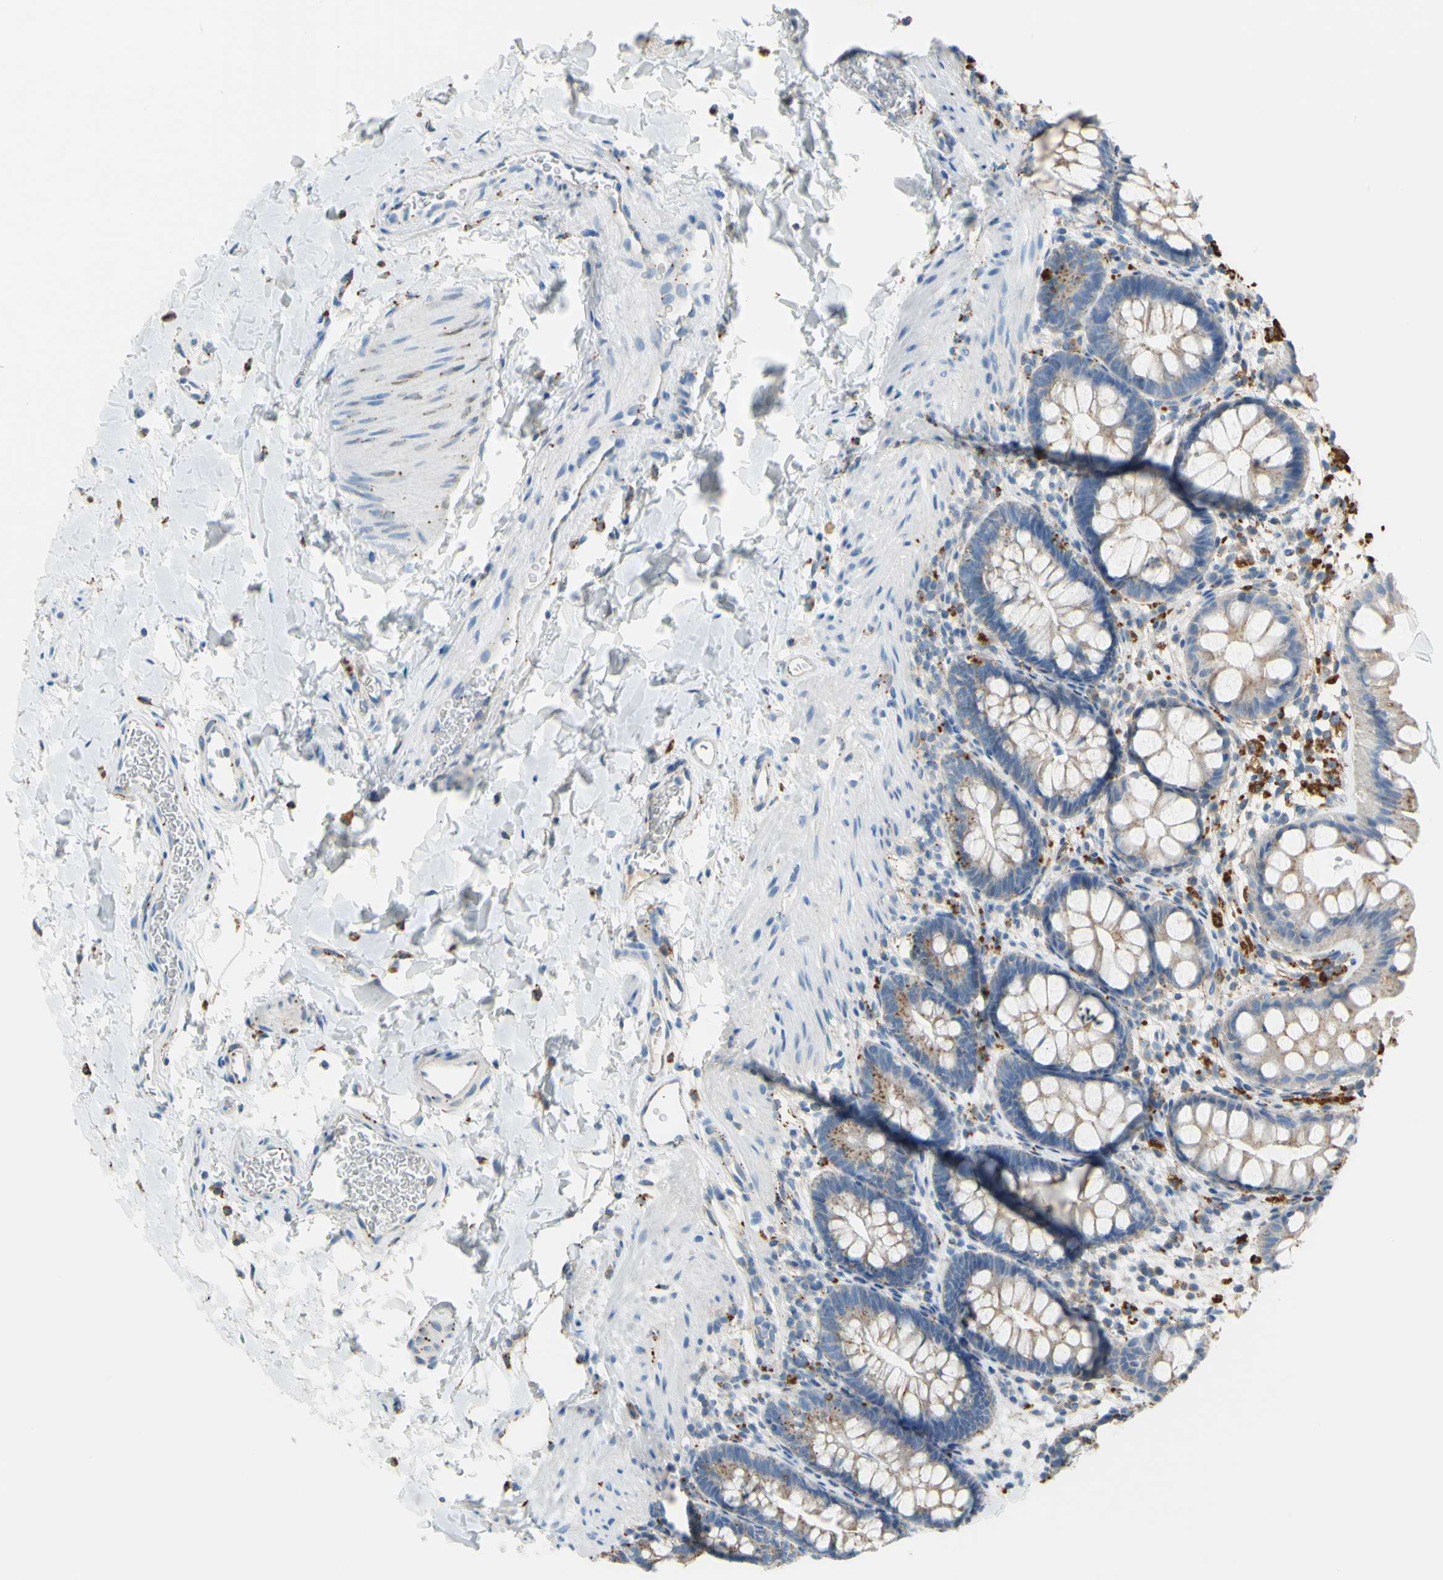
{"staining": {"intensity": "weak", "quantity": ">75%", "location": "cytoplasmic/membranous"}, "tissue": "rectum", "cell_type": "Glandular cells", "image_type": "normal", "snomed": [{"axis": "morphology", "description": "Normal tissue, NOS"}, {"axis": "topography", "description": "Rectum"}], "caption": "An immunohistochemistry histopathology image of normal tissue is shown. Protein staining in brown shows weak cytoplasmic/membranous positivity in rectum within glandular cells. (DAB IHC, brown staining for protein, blue staining for nuclei).", "gene": "CTSD", "patient": {"sex": "female", "age": 24}}